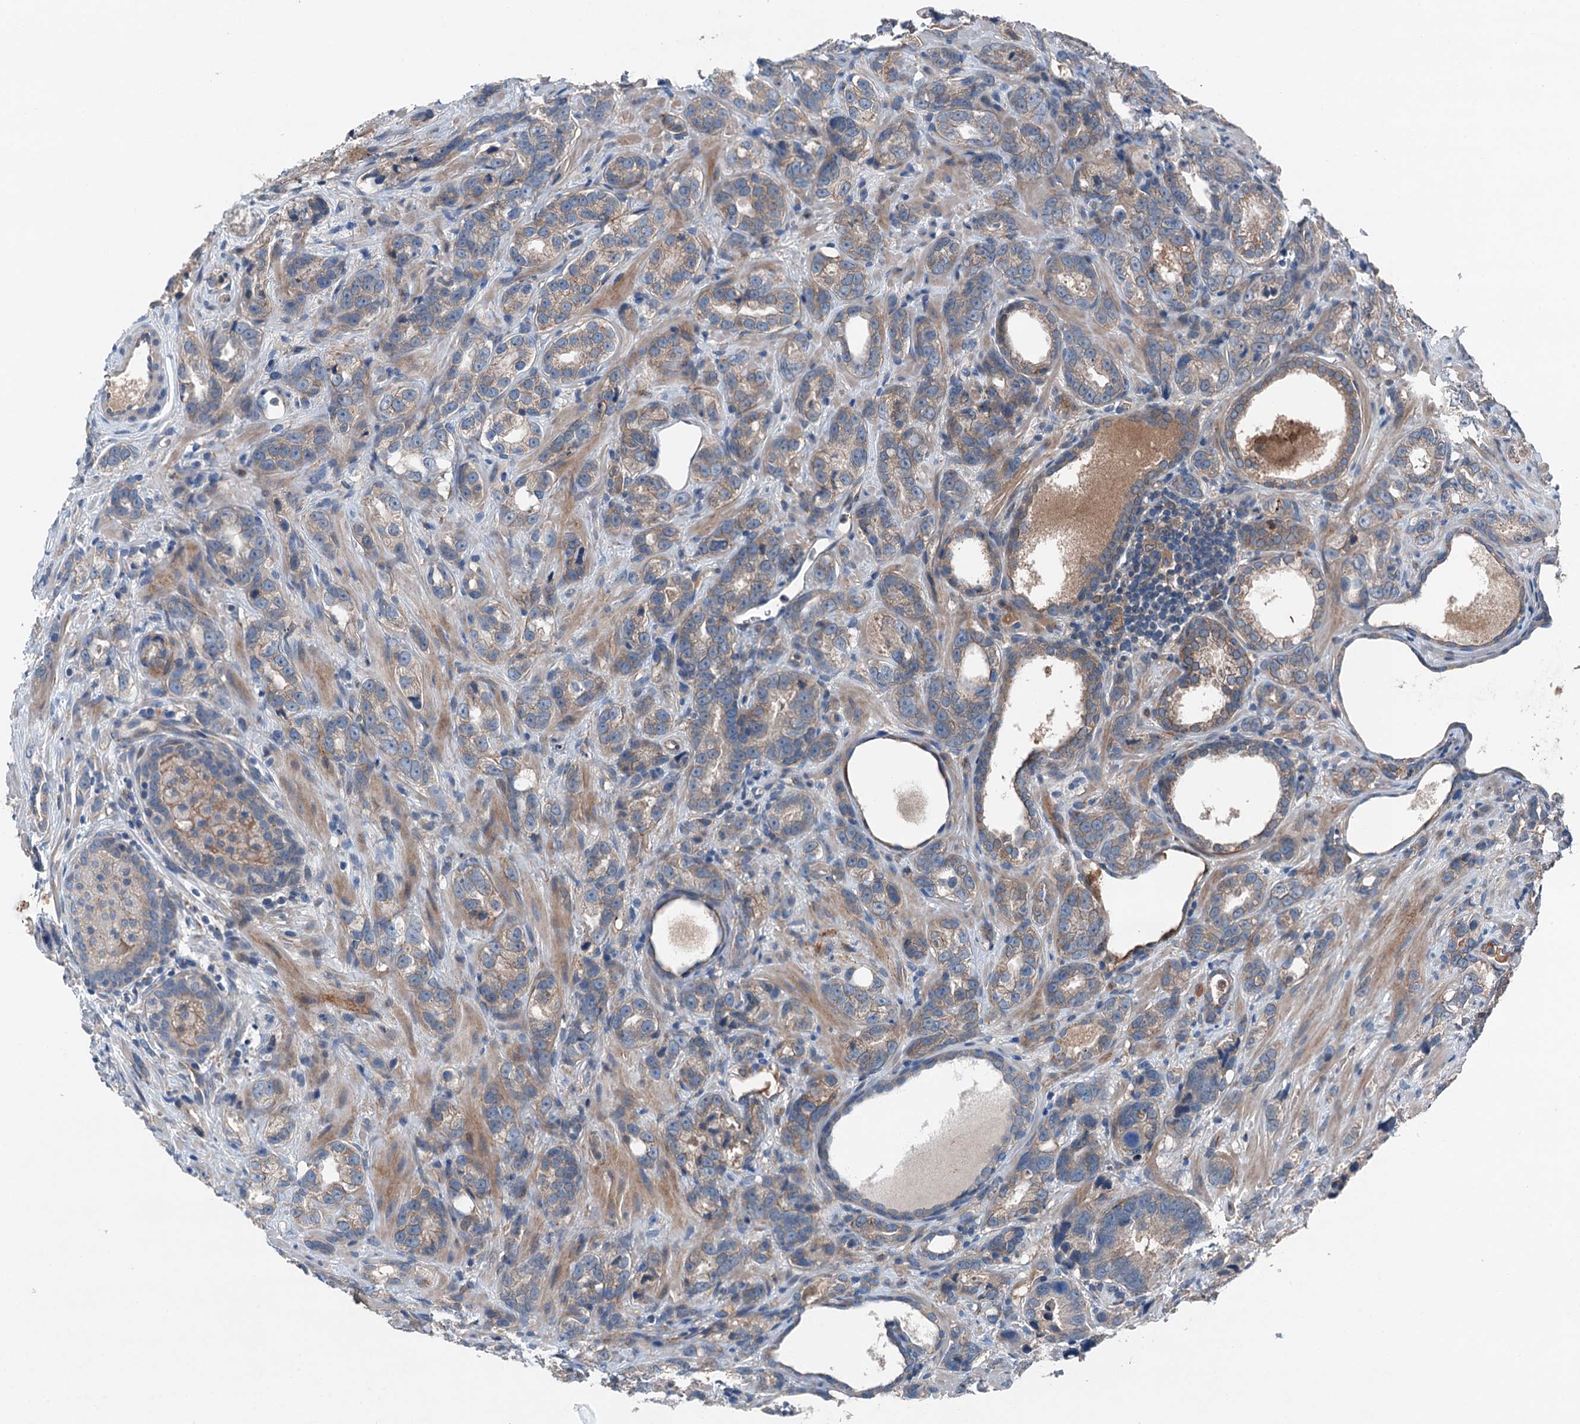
{"staining": {"intensity": "weak", "quantity": ">75%", "location": "cytoplasmic/membranous"}, "tissue": "prostate cancer", "cell_type": "Tumor cells", "image_type": "cancer", "snomed": [{"axis": "morphology", "description": "Adenocarcinoma, High grade"}, {"axis": "topography", "description": "Prostate"}], "caption": "Prostate cancer stained with a protein marker reveals weak staining in tumor cells.", "gene": "SLC2A10", "patient": {"sex": "male", "age": 62}}